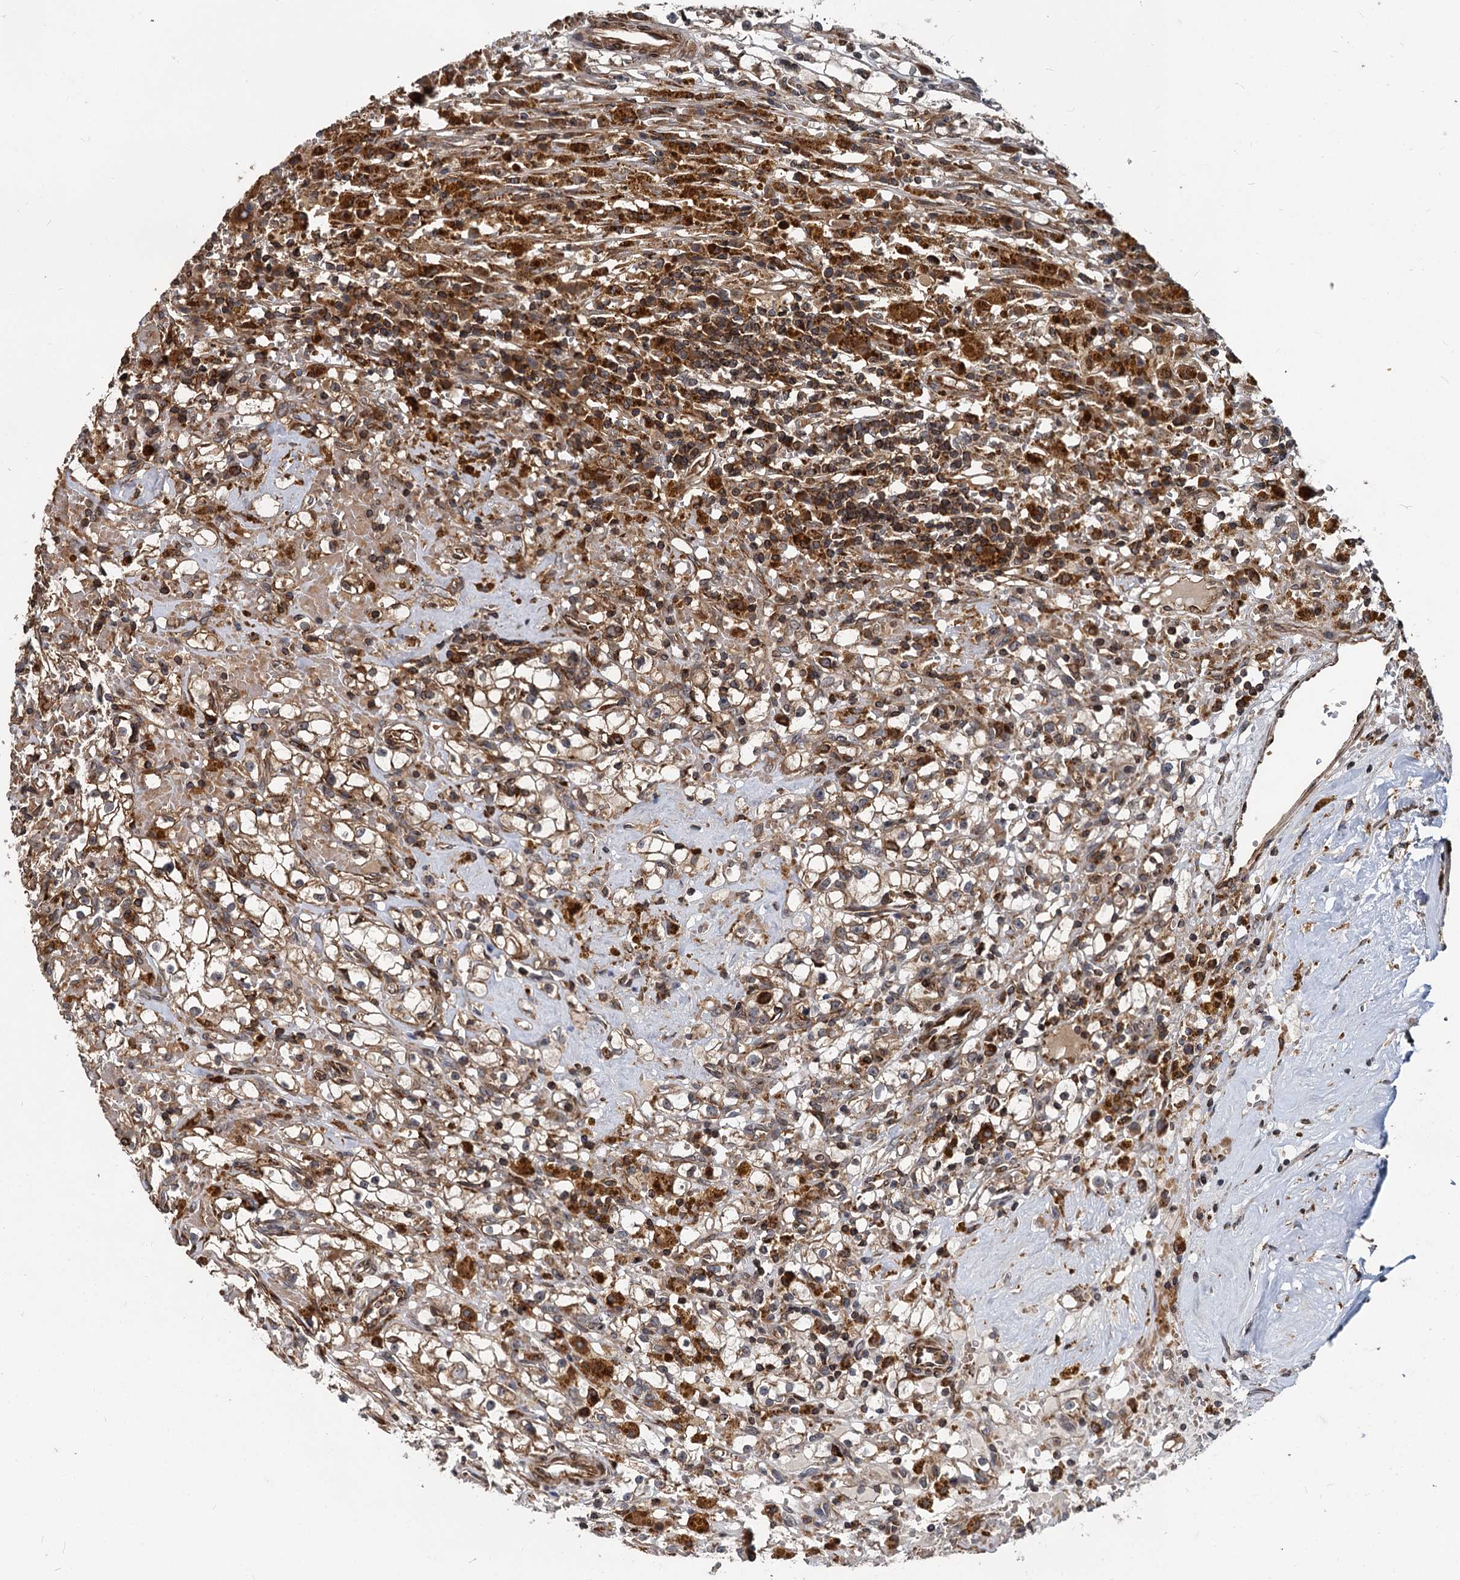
{"staining": {"intensity": "strong", "quantity": "25%-75%", "location": "cytoplasmic/membranous"}, "tissue": "renal cancer", "cell_type": "Tumor cells", "image_type": "cancer", "snomed": [{"axis": "morphology", "description": "Adenocarcinoma, NOS"}, {"axis": "topography", "description": "Kidney"}], "caption": "Strong cytoplasmic/membranous expression is seen in approximately 25%-75% of tumor cells in adenocarcinoma (renal).", "gene": "STIM1", "patient": {"sex": "male", "age": 56}}